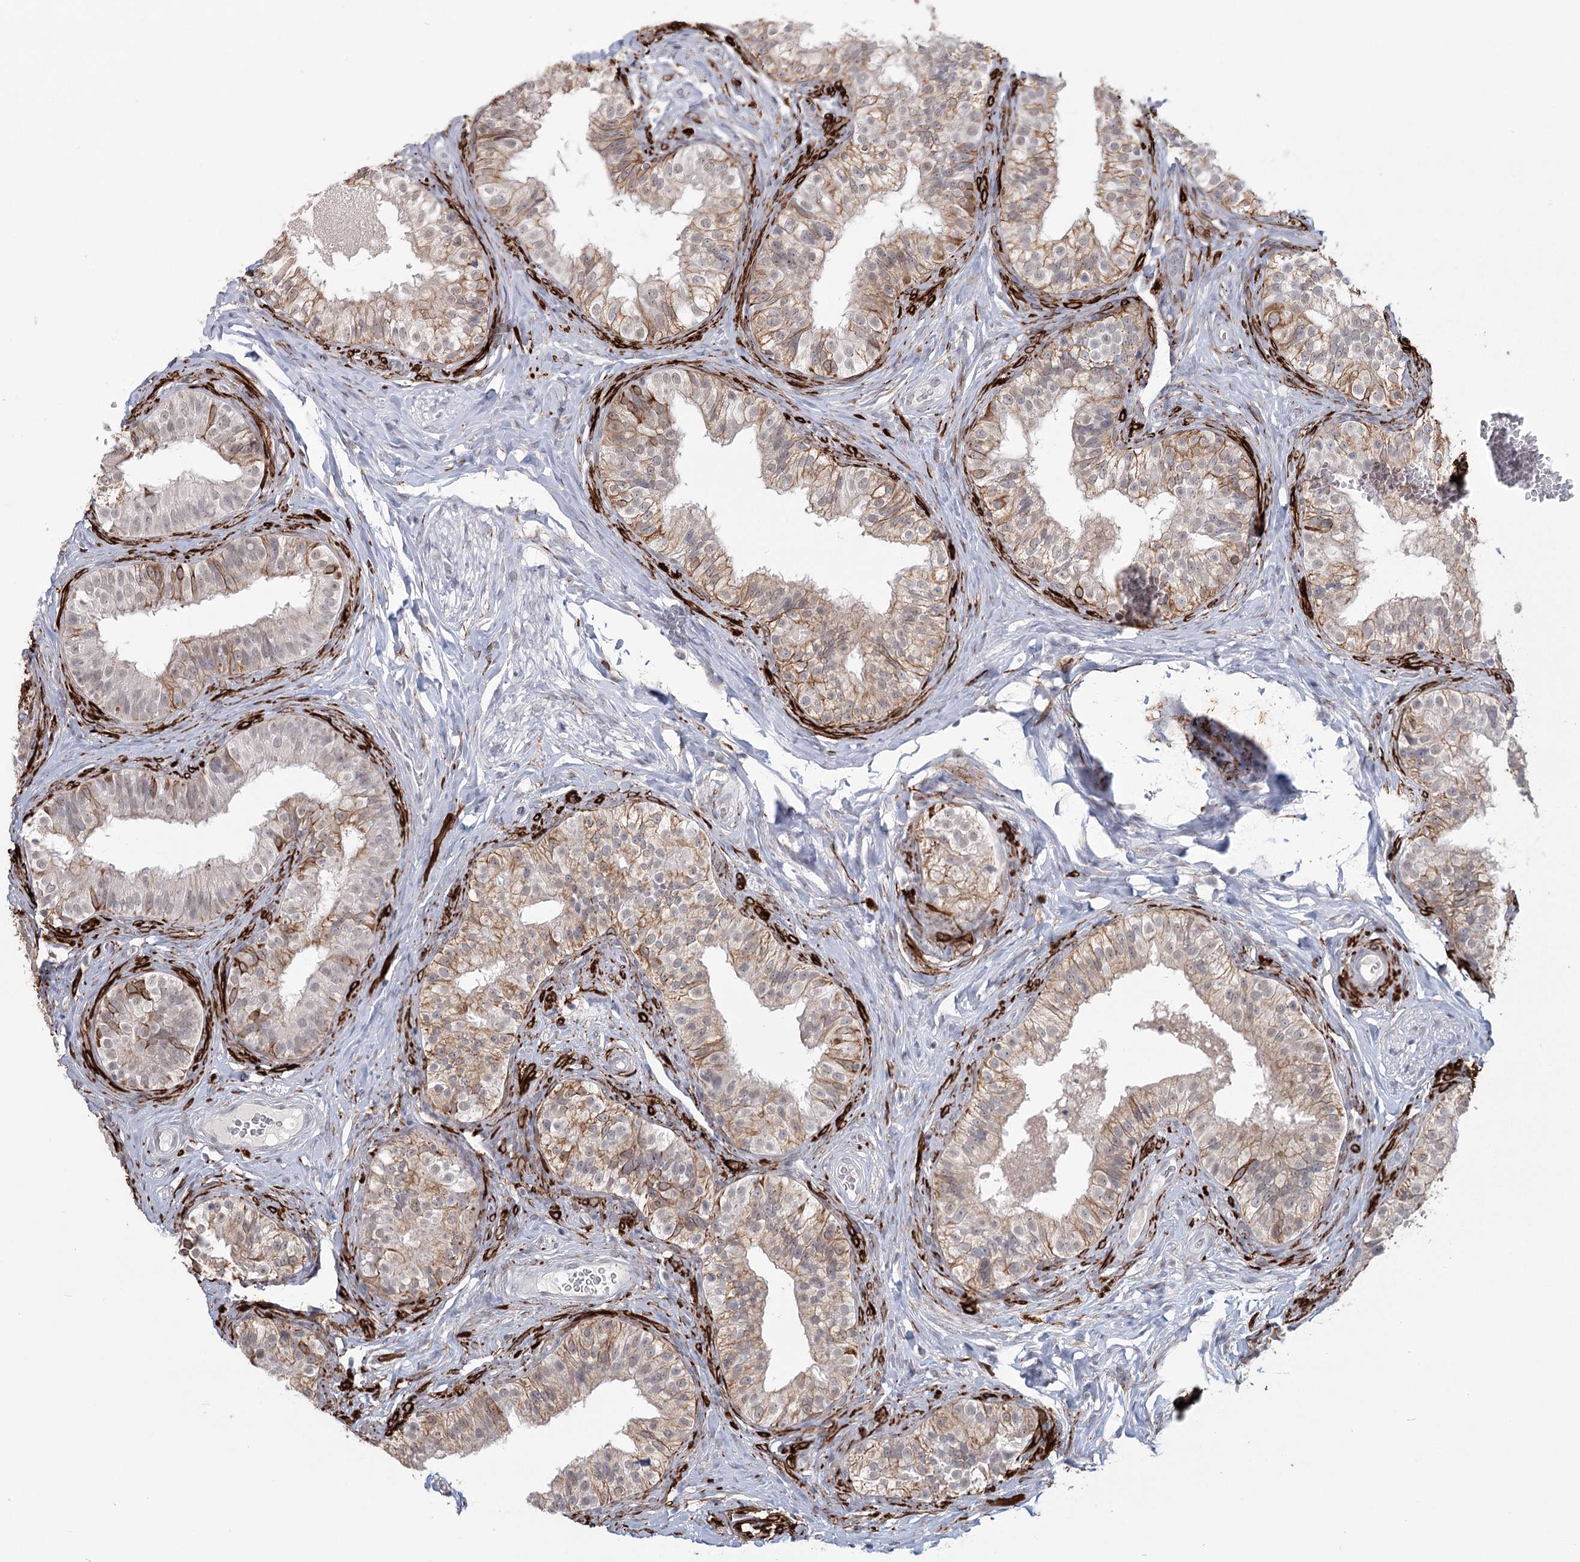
{"staining": {"intensity": "moderate", "quantity": "25%-75%", "location": "cytoplasmic/membranous"}, "tissue": "epididymis", "cell_type": "Glandular cells", "image_type": "normal", "snomed": [{"axis": "morphology", "description": "Normal tissue, NOS"}, {"axis": "topography", "description": "Epididymis"}], "caption": "Immunohistochemistry (DAB) staining of normal human epididymis displays moderate cytoplasmic/membranous protein expression in approximately 25%-75% of glandular cells. (Stains: DAB in brown, nuclei in blue, Microscopy: brightfield microscopy at high magnification).", "gene": "TMEM70", "patient": {"sex": "male", "age": 49}}